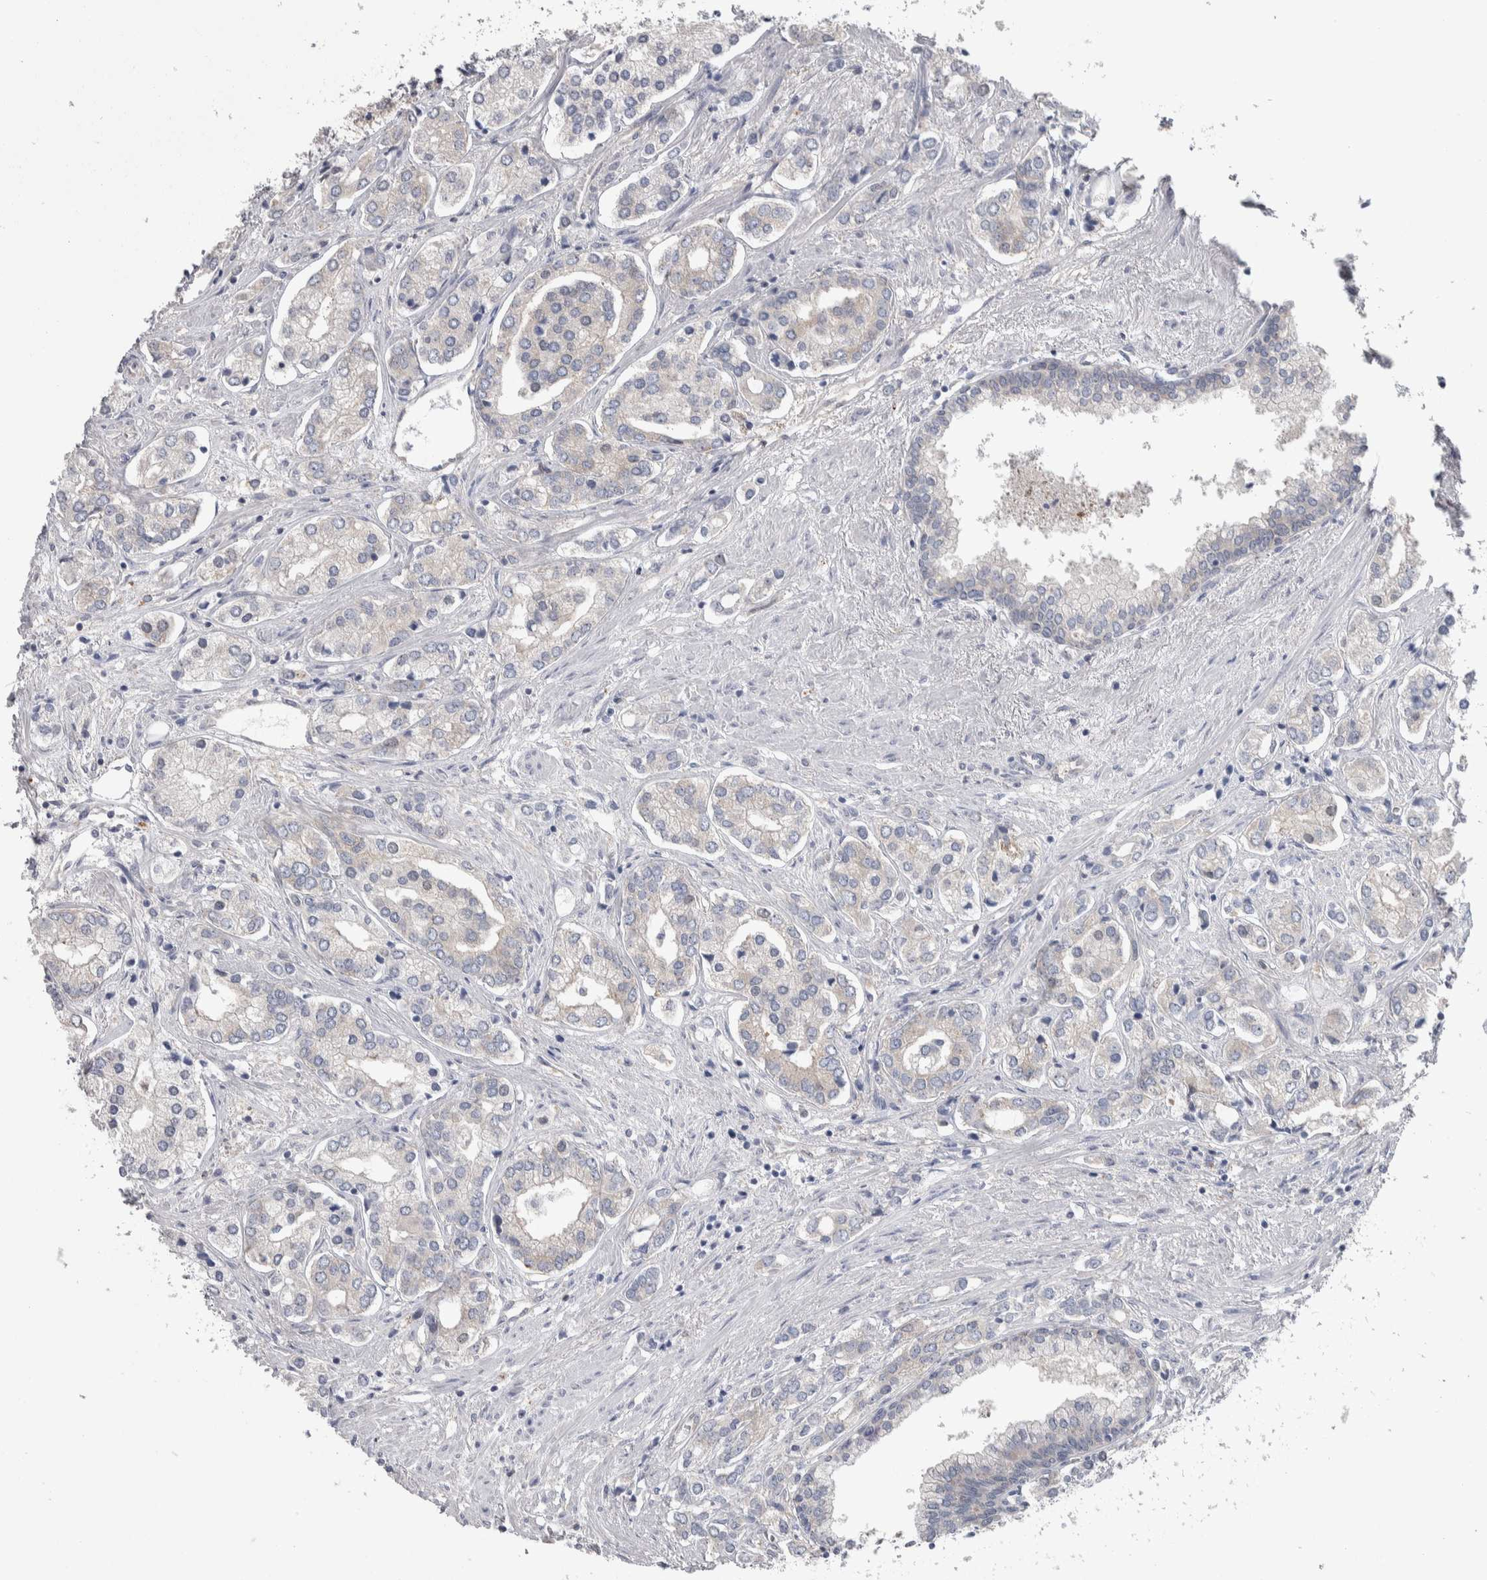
{"staining": {"intensity": "negative", "quantity": "none", "location": "none"}, "tissue": "prostate cancer", "cell_type": "Tumor cells", "image_type": "cancer", "snomed": [{"axis": "morphology", "description": "Adenocarcinoma, High grade"}, {"axis": "topography", "description": "Prostate"}], "caption": "There is no significant positivity in tumor cells of prostate high-grade adenocarcinoma. (DAB (3,3'-diaminobenzidine) immunohistochemistry with hematoxylin counter stain).", "gene": "GPHN", "patient": {"sex": "male", "age": 66}}